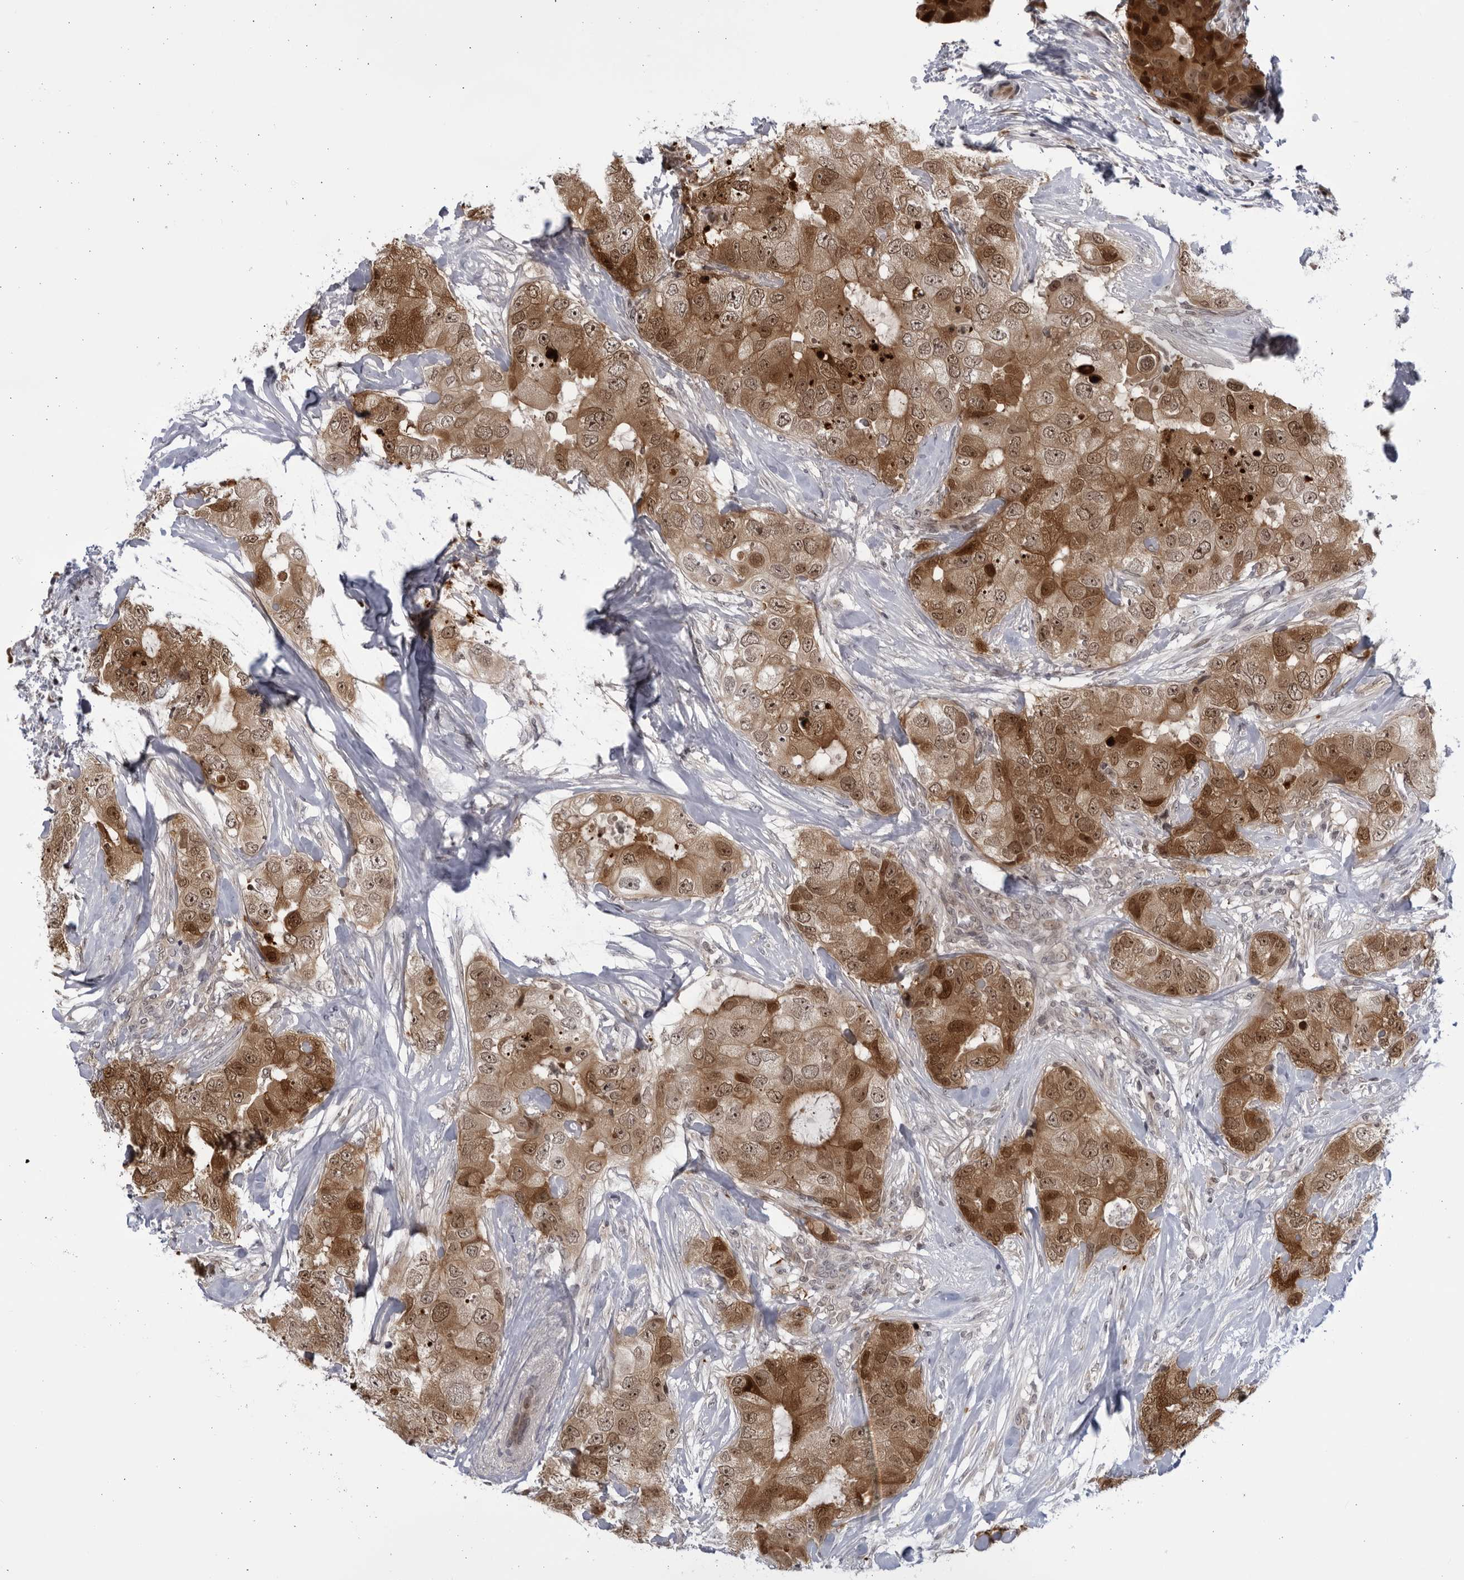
{"staining": {"intensity": "moderate", "quantity": ">75%", "location": "cytoplasmic/membranous,nuclear"}, "tissue": "breast cancer", "cell_type": "Tumor cells", "image_type": "cancer", "snomed": [{"axis": "morphology", "description": "Duct carcinoma"}, {"axis": "topography", "description": "Breast"}], "caption": "Moderate cytoplasmic/membranous and nuclear protein expression is appreciated in approximately >75% of tumor cells in invasive ductal carcinoma (breast).", "gene": "ITGB3BP", "patient": {"sex": "female", "age": 62}}